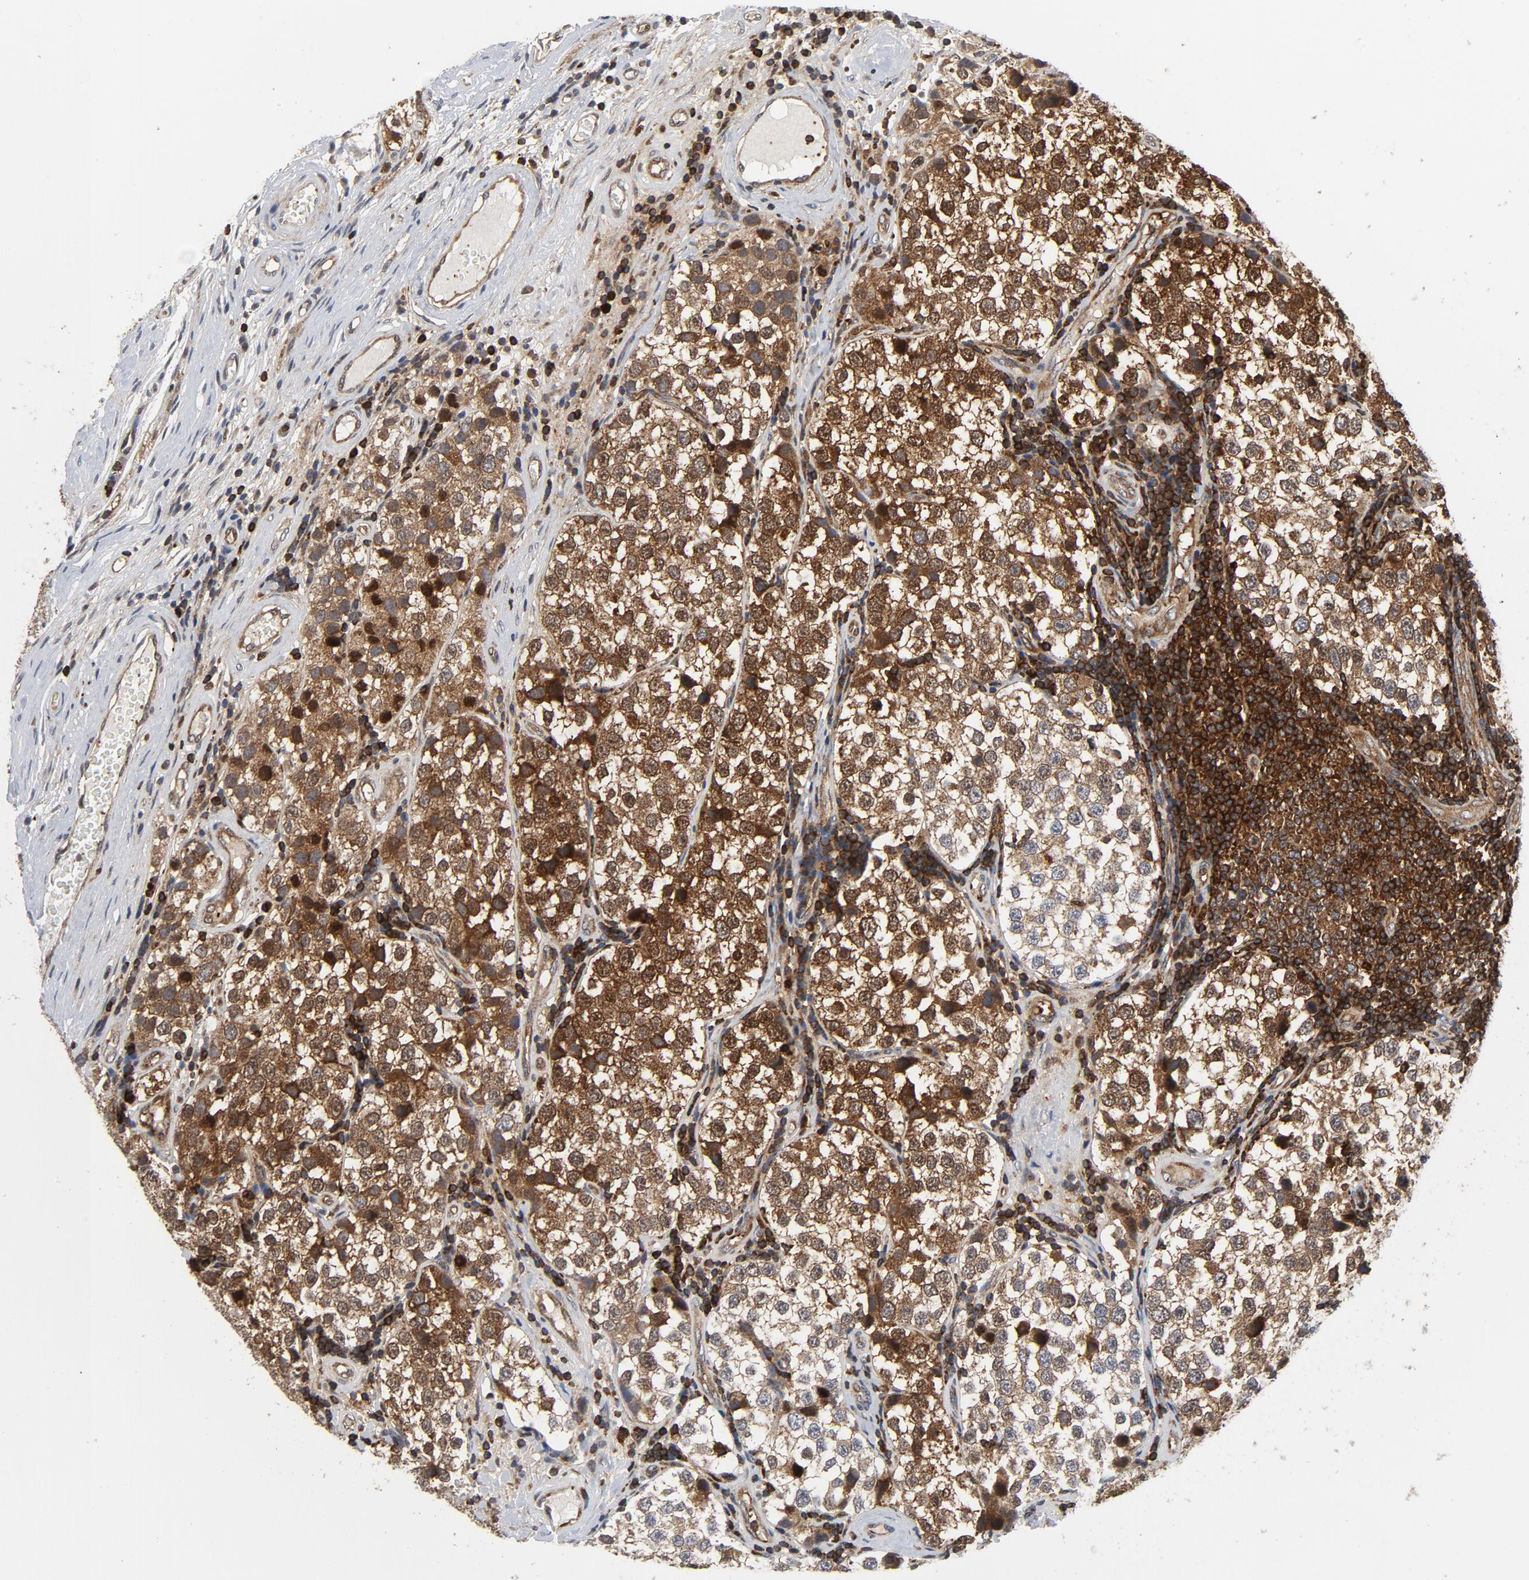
{"staining": {"intensity": "strong", "quantity": ">75%", "location": "cytoplasmic/membranous"}, "tissue": "testis cancer", "cell_type": "Tumor cells", "image_type": "cancer", "snomed": [{"axis": "morphology", "description": "Seminoma, NOS"}, {"axis": "topography", "description": "Testis"}], "caption": "A high amount of strong cytoplasmic/membranous staining is present in about >75% of tumor cells in testis cancer tissue.", "gene": "YES1", "patient": {"sex": "male", "age": 39}}